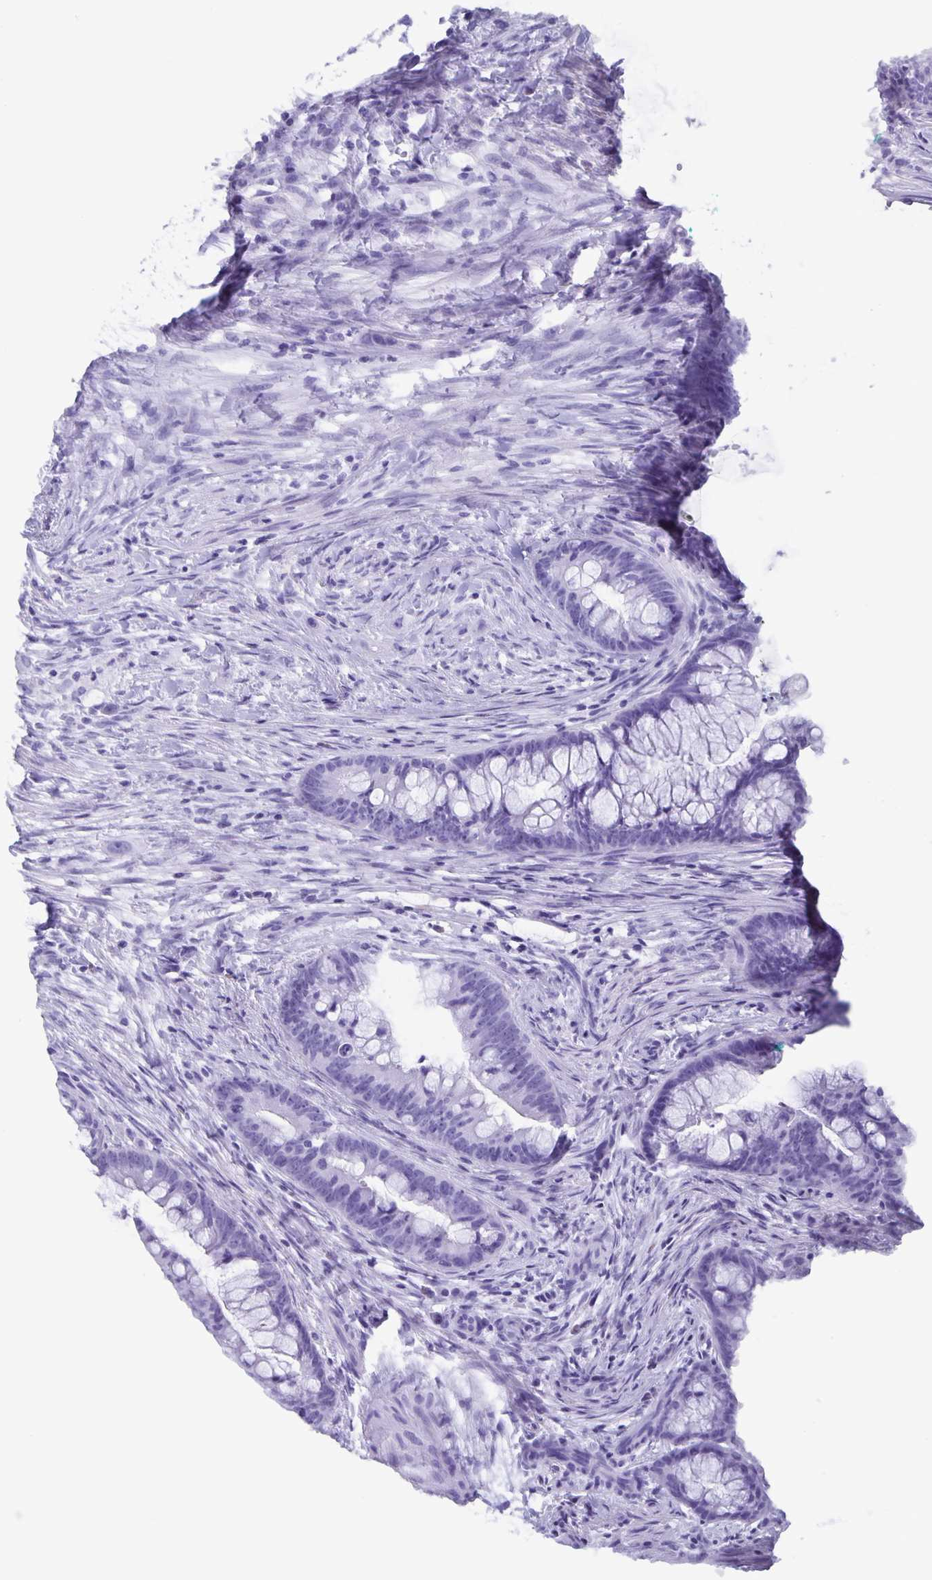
{"staining": {"intensity": "negative", "quantity": "none", "location": "none"}, "tissue": "colorectal cancer", "cell_type": "Tumor cells", "image_type": "cancer", "snomed": [{"axis": "morphology", "description": "Adenocarcinoma, NOS"}, {"axis": "topography", "description": "Colon"}], "caption": "This is an IHC micrograph of human colorectal adenocarcinoma. There is no staining in tumor cells.", "gene": "AQP4", "patient": {"sex": "male", "age": 62}}